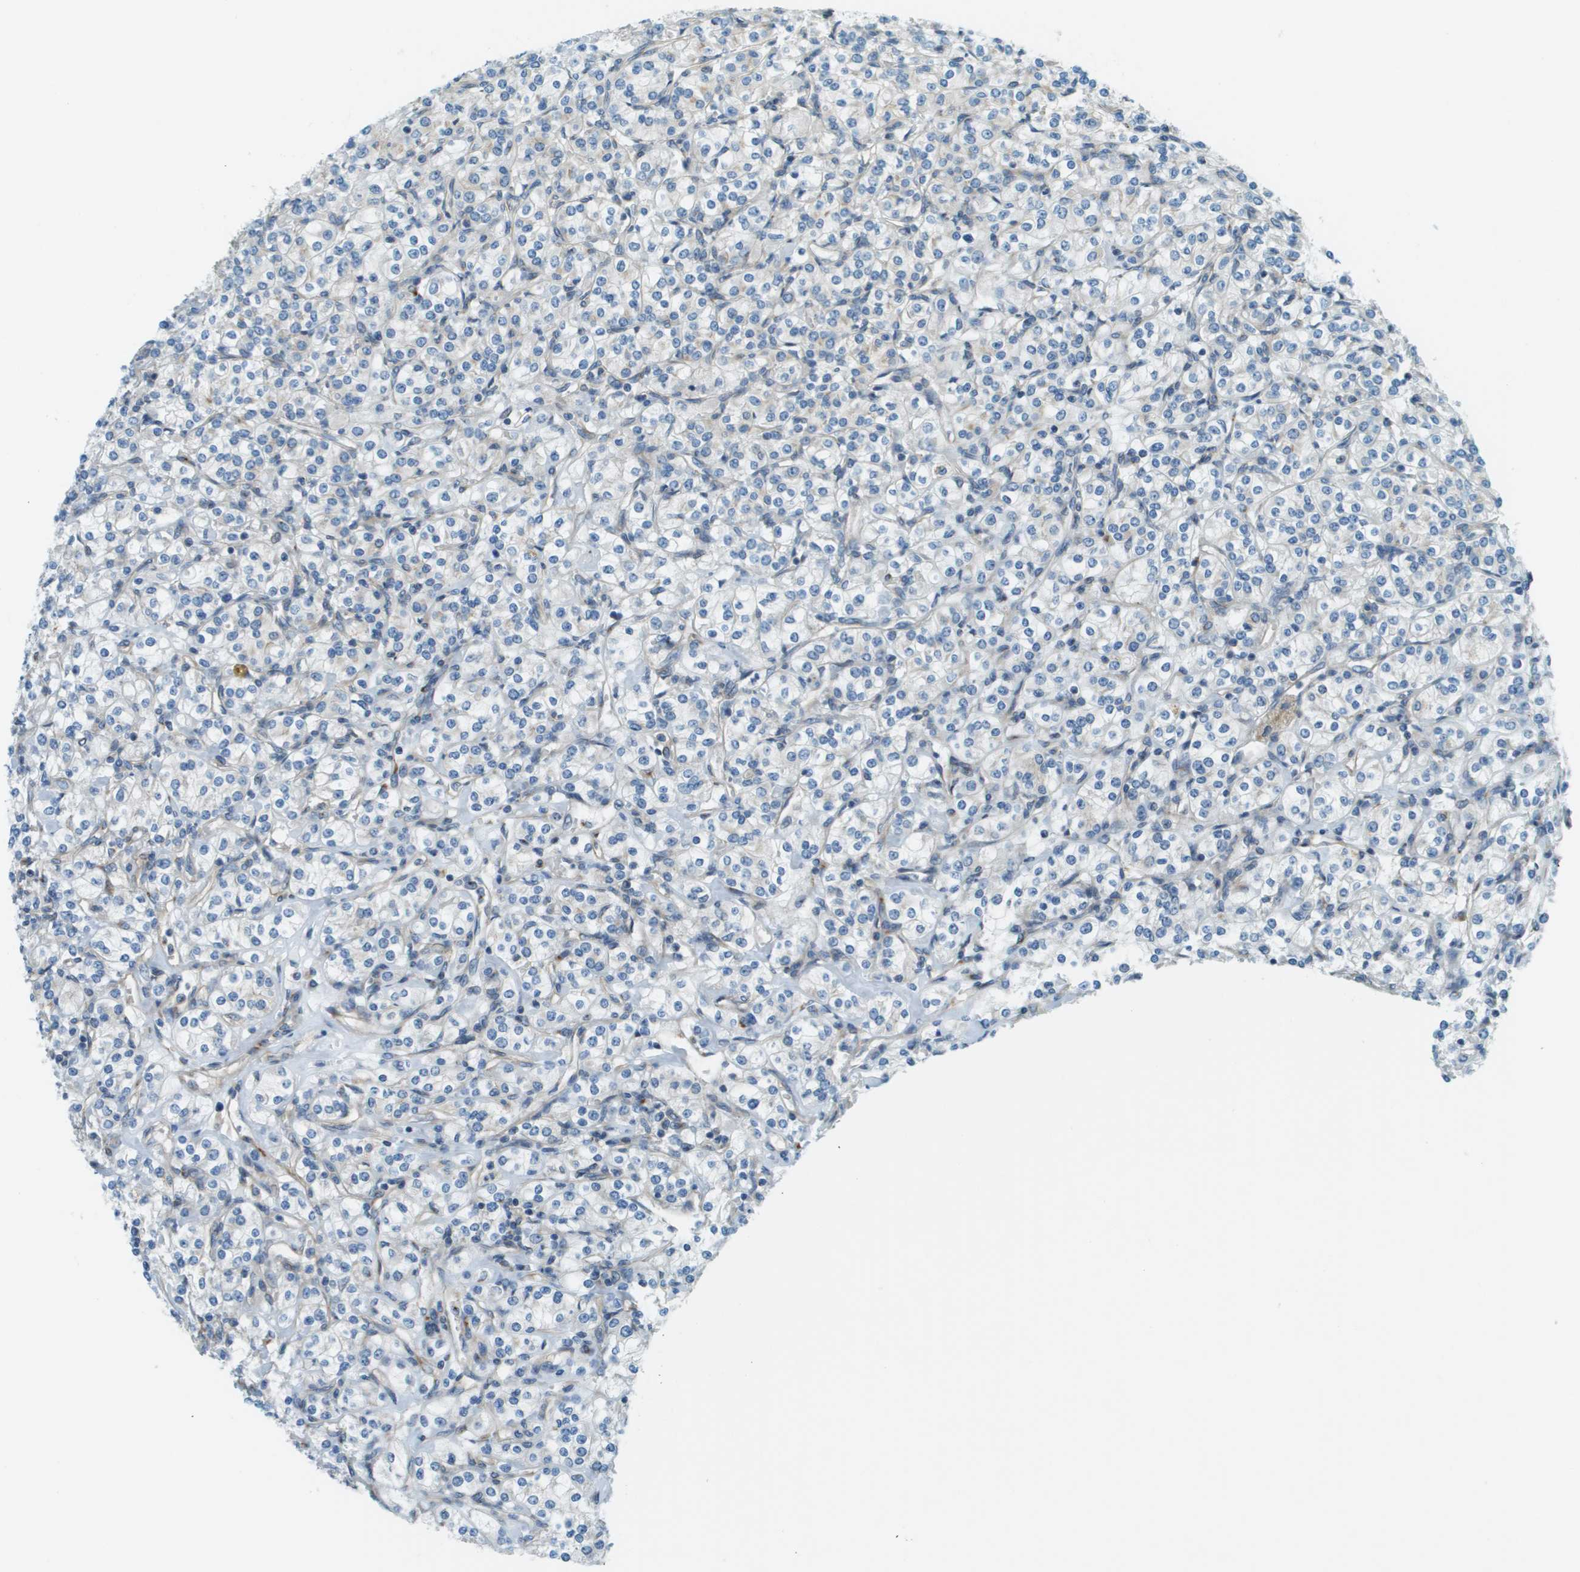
{"staining": {"intensity": "negative", "quantity": "none", "location": "none"}, "tissue": "renal cancer", "cell_type": "Tumor cells", "image_type": "cancer", "snomed": [{"axis": "morphology", "description": "Adenocarcinoma, NOS"}, {"axis": "topography", "description": "Kidney"}], "caption": "The micrograph demonstrates no staining of tumor cells in adenocarcinoma (renal).", "gene": "ACBD3", "patient": {"sex": "male", "age": 77}}